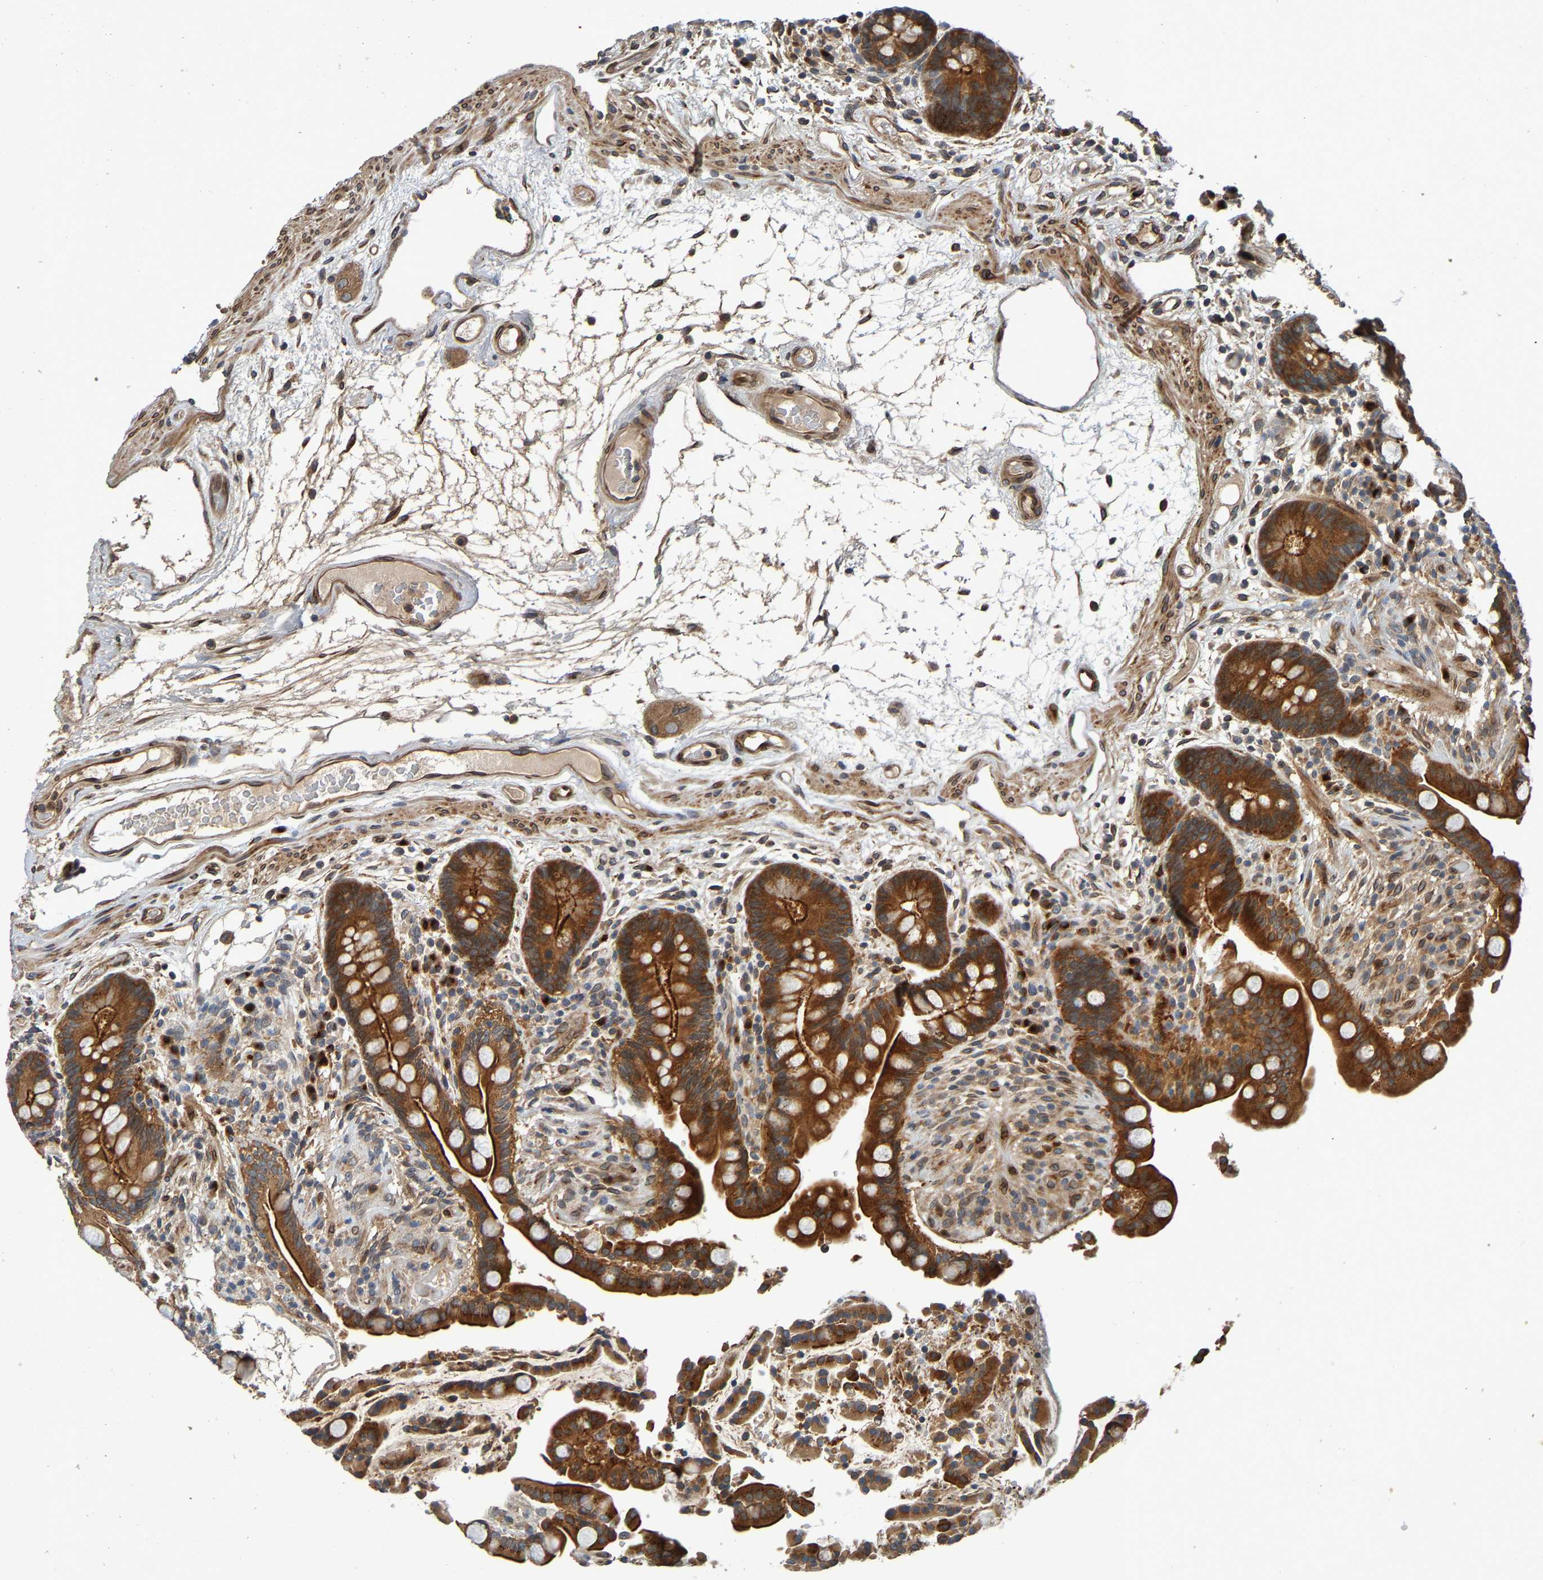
{"staining": {"intensity": "moderate", "quantity": ">75%", "location": "cytoplasmic/membranous"}, "tissue": "colon", "cell_type": "Endothelial cells", "image_type": "normal", "snomed": [{"axis": "morphology", "description": "Normal tissue, NOS"}, {"axis": "topography", "description": "Colon"}], "caption": "Immunohistochemistry (IHC) (DAB (3,3'-diaminobenzidine)) staining of unremarkable colon demonstrates moderate cytoplasmic/membranous protein staining in approximately >75% of endothelial cells.", "gene": "MACC1", "patient": {"sex": "male", "age": 73}}